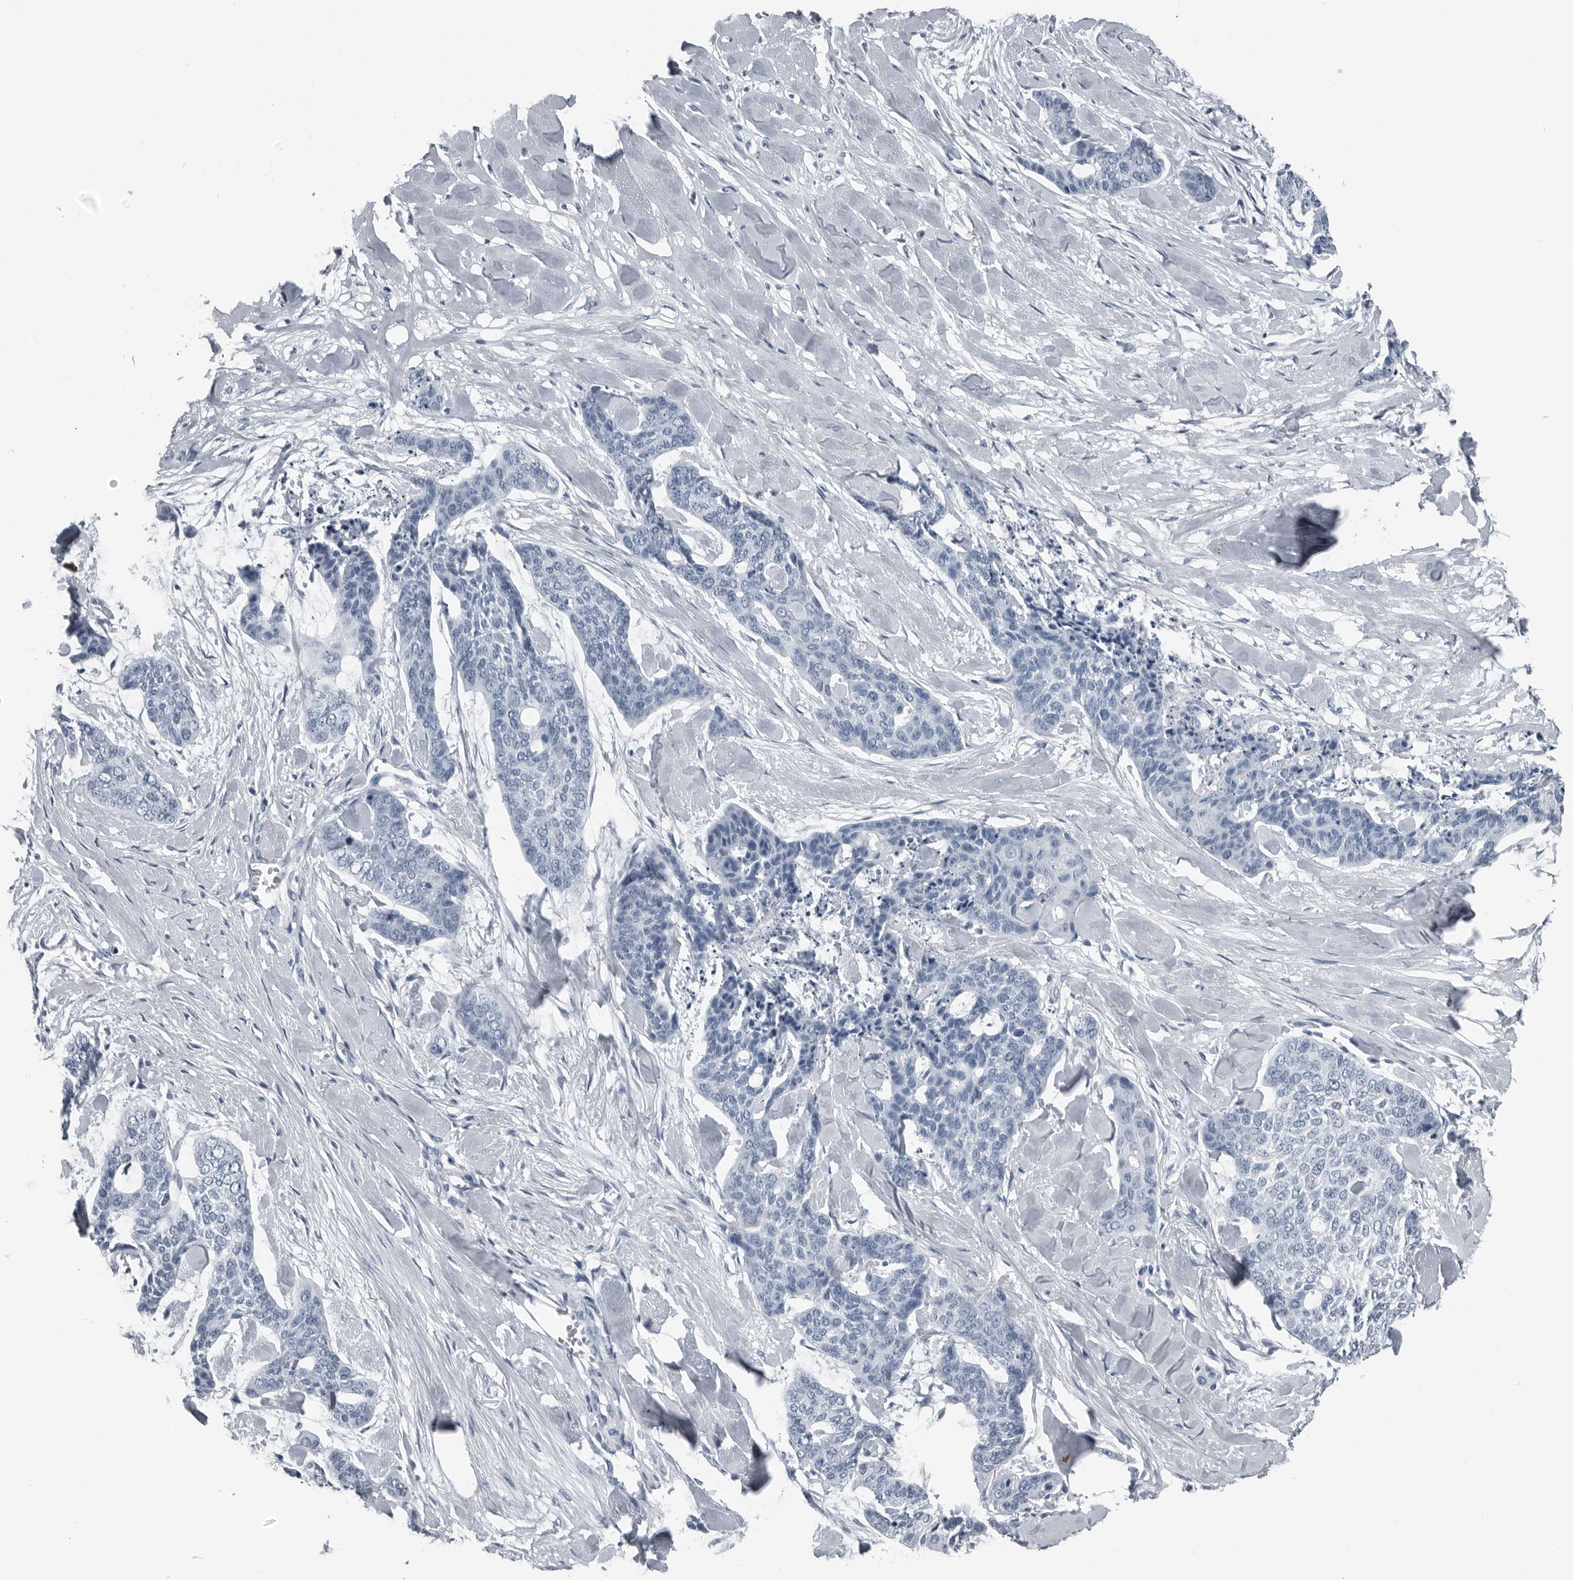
{"staining": {"intensity": "negative", "quantity": "none", "location": "none"}, "tissue": "skin cancer", "cell_type": "Tumor cells", "image_type": "cancer", "snomed": [{"axis": "morphology", "description": "Basal cell carcinoma"}, {"axis": "topography", "description": "Skin"}], "caption": "Immunohistochemical staining of human skin cancer demonstrates no significant staining in tumor cells.", "gene": "SPINK1", "patient": {"sex": "female", "age": 64}}